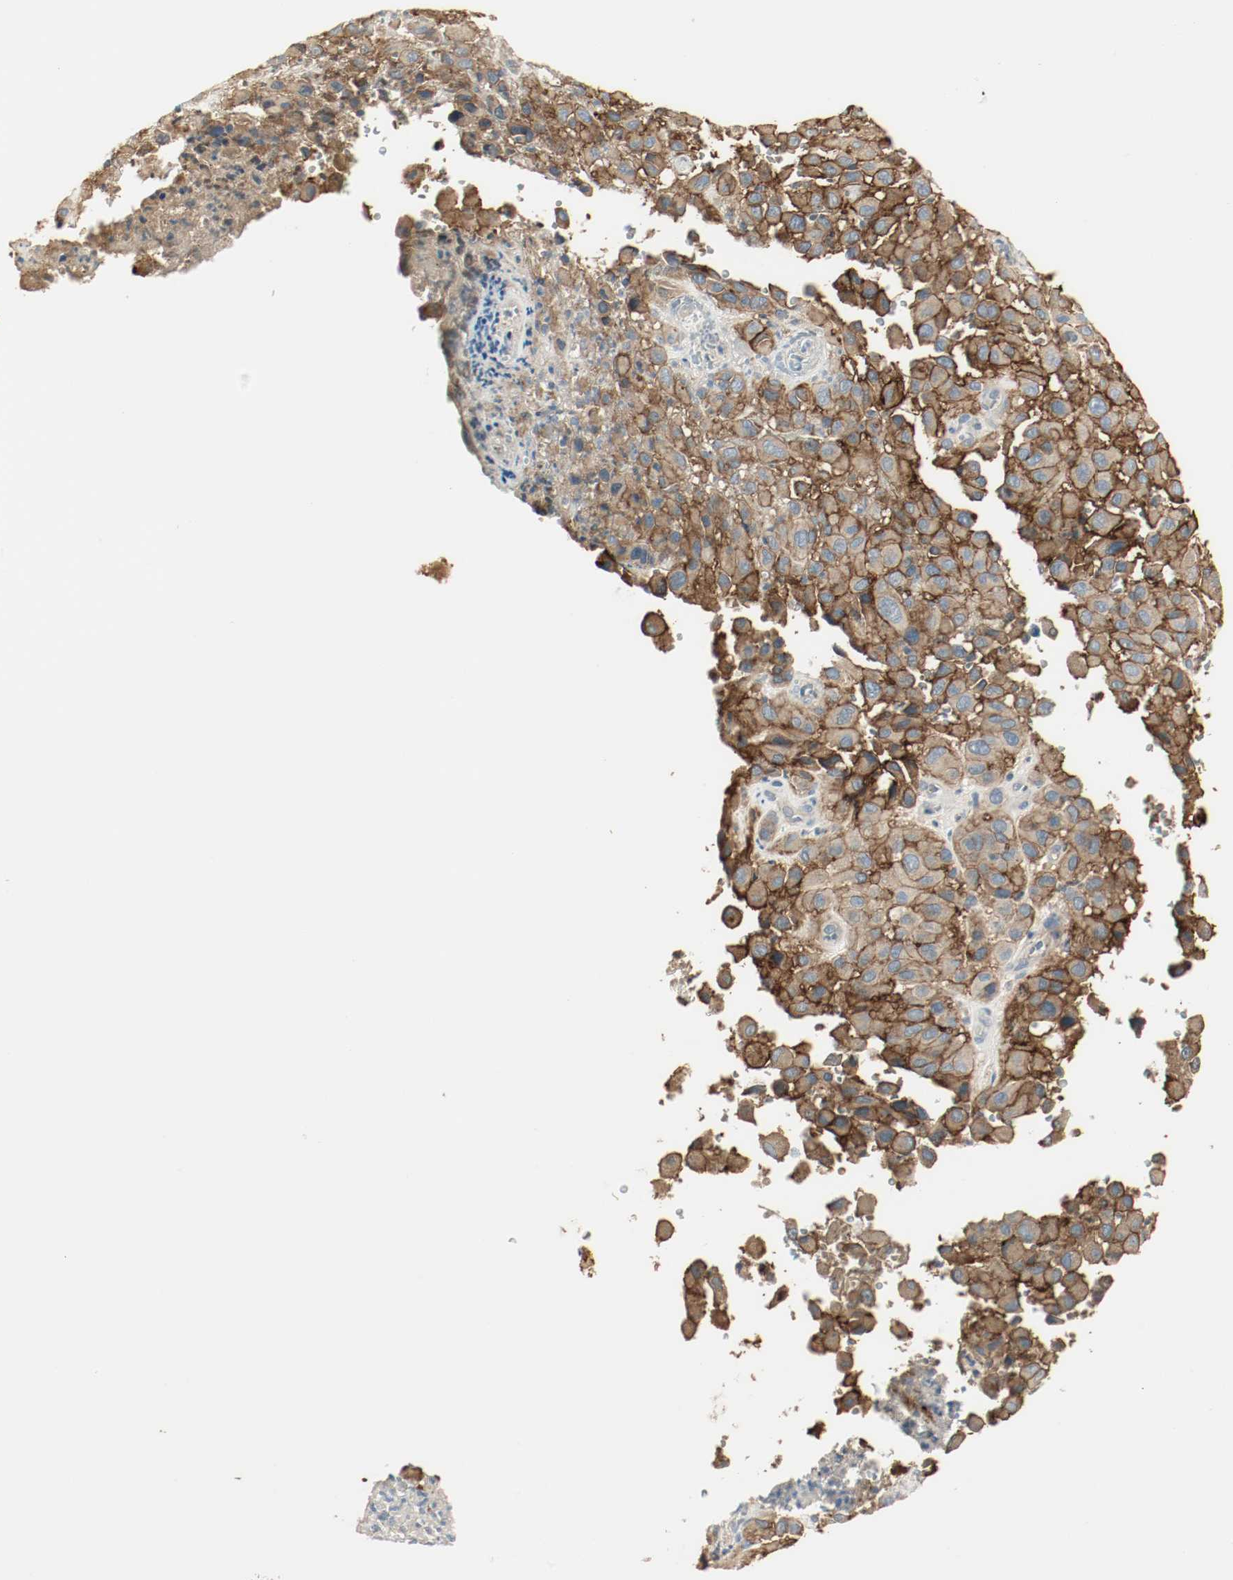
{"staining": {"intensity": "moderate", "quantity": ">75%", "location": "cytoplasmic/membranous"}, "tissue": "melanoma", "cell_type": "Tumor cells", "image_type": "cancer", "snomed": [{"axis": "morphology", "description": "Malignant melanoma, NOS"}, {"axis": "topography", "description": "Skin"}], "caption": "Malignant melanoma stained with a brown dye reveals moderate cytoplasmic/membranous positive staining in about >75% of tumor cells.", "gene": "MELTF", "patient": {"sex": "female", "age": 21}}